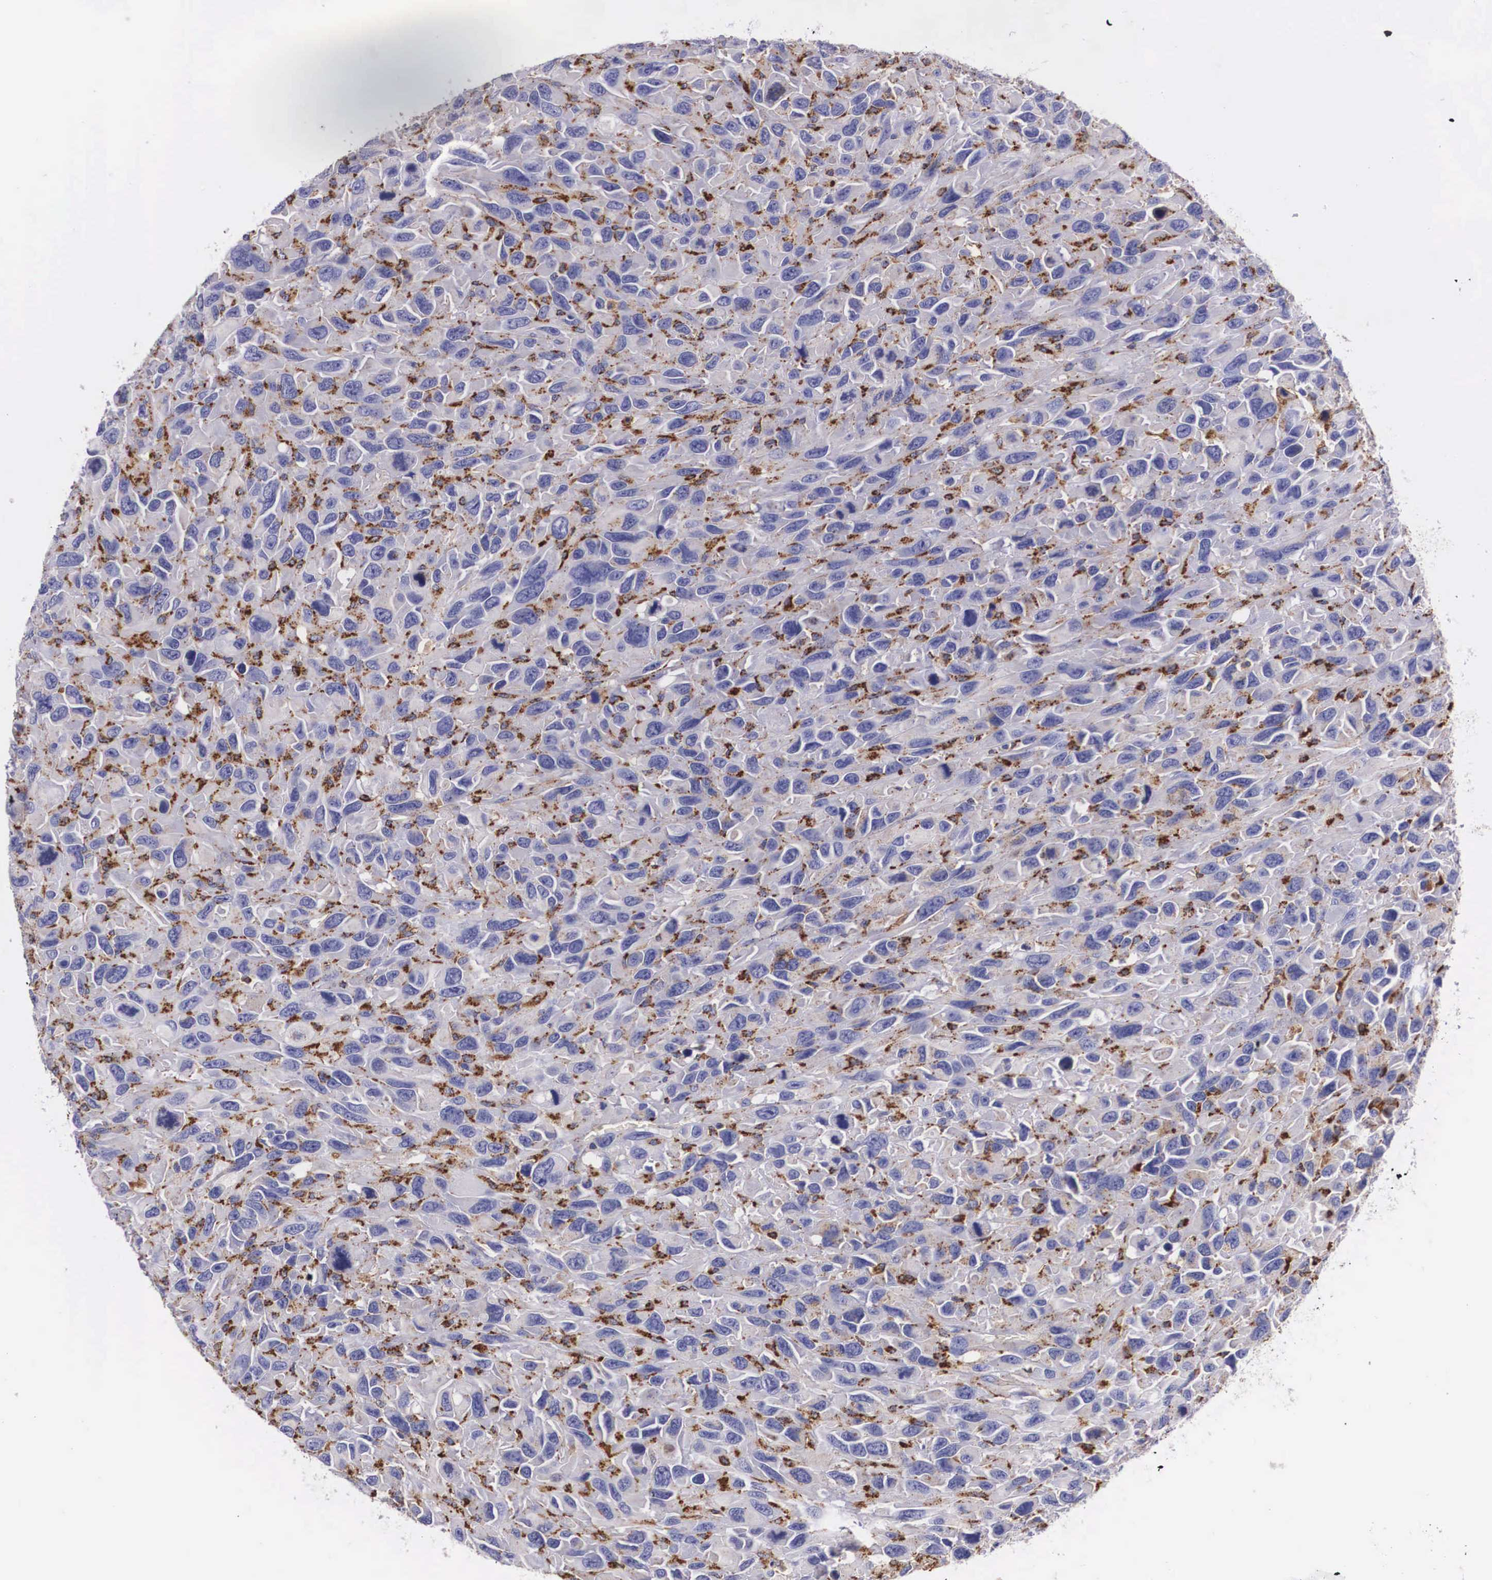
{"staining": {"intensity": "moderate", "quantity": "<25%", "location": "cytoplasmic/membranous"}, "tissue": "renal cancer", "cell_type": "Tumor cells", "image_type": "cancer", "snomed": [{"axis": "morphology", "description": "Adenocarcinoma, NOS"}, {"axis": "topography", "description": "Kidney"}], "caption": "Protein staining of renal cancer (adenocarcinoma) tissue shows moderate cytoplasmic/membranous expression in about <25% of tumor cells. (DAB (3,3'-diaminobenzidine) IHC, brown staining for protein, blue staining for nuclei).", "gene": "NAGA", "patient": {"sex": "male", "age": 79}}